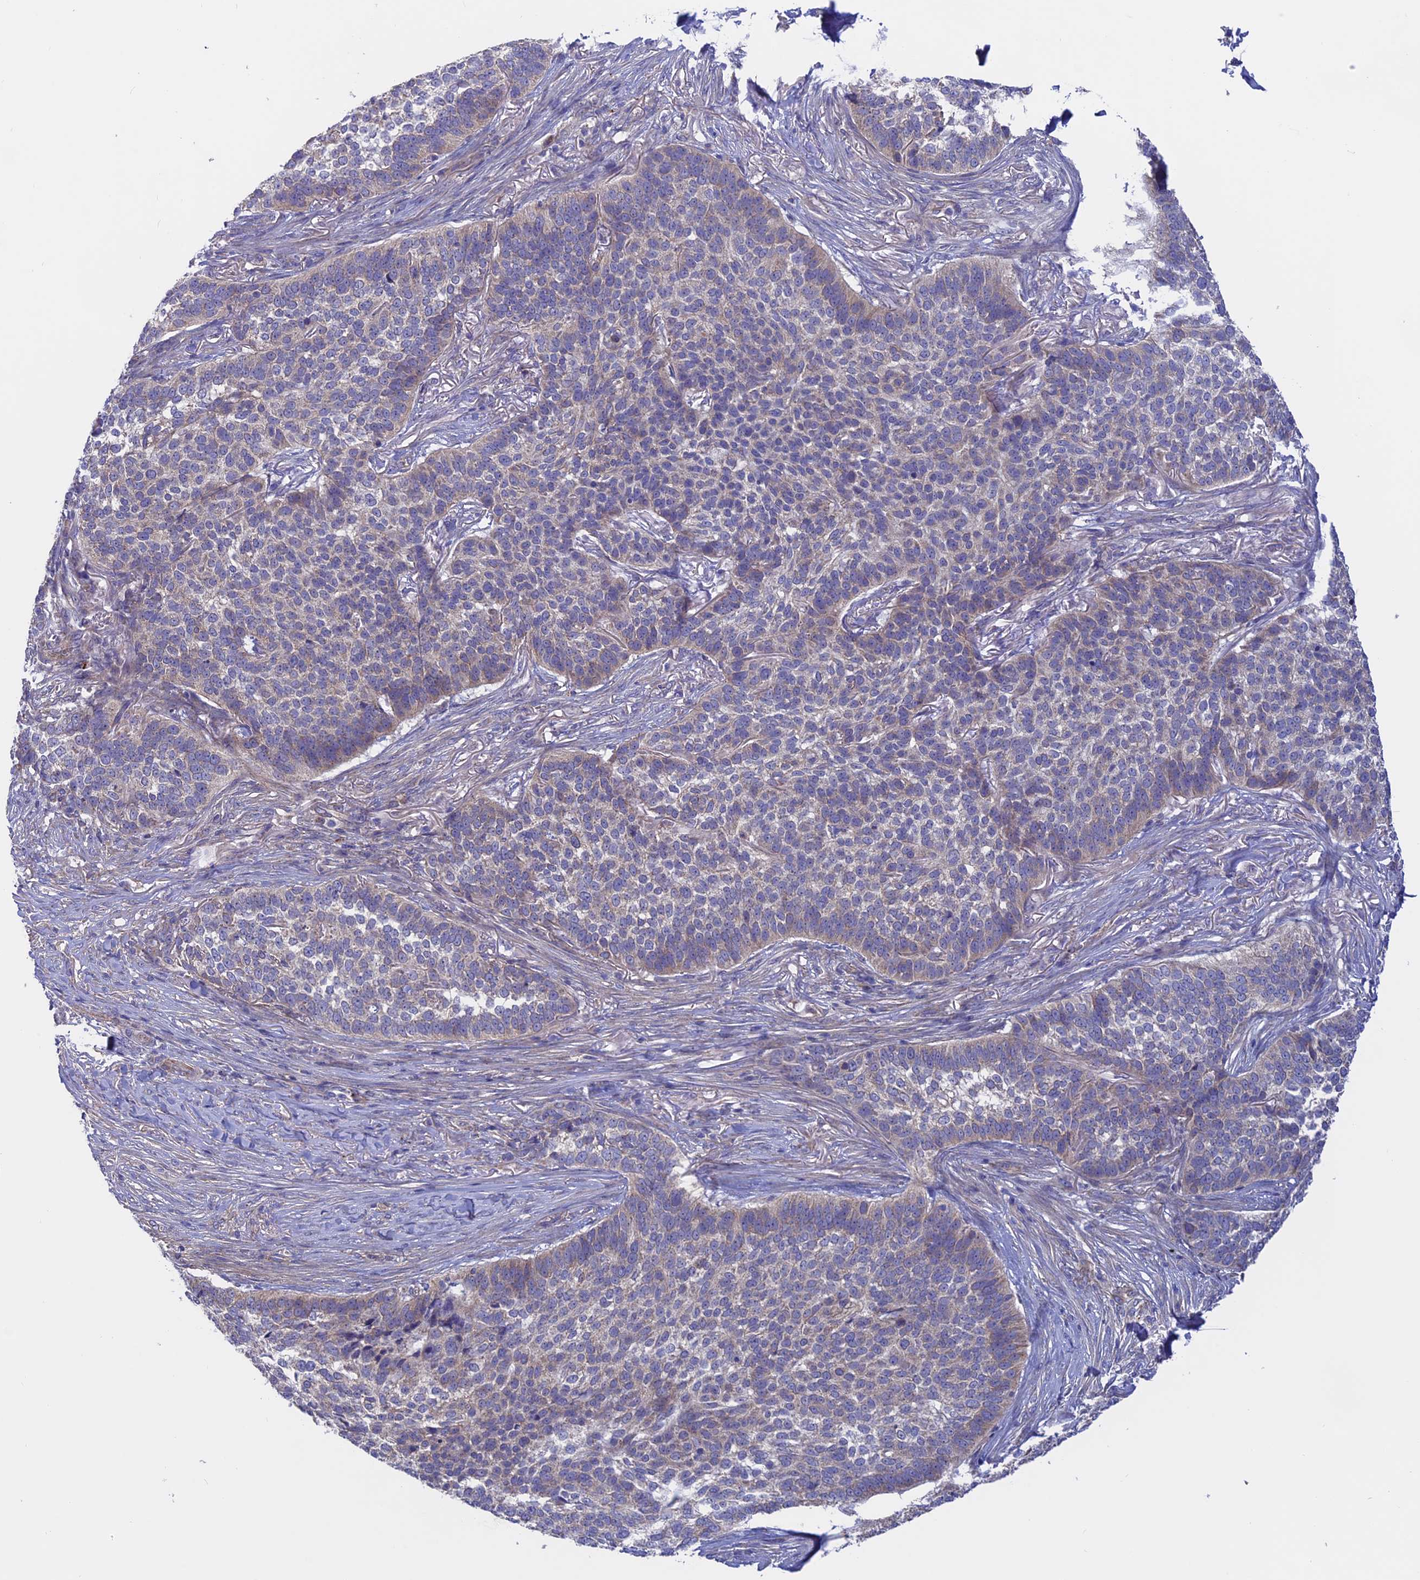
{"staining": {"intensity": "weak", "quantity": "<25%", "location": "cytoplasmic/membranous"}, "tissue": "skin cancer", "cell_type": "Tumor cells", "image_type": "cancer", "snomed": [{"axis": "morphology", "description": "Basal cell carcinoma"}, {"axis": "topography", "description": "Skin"}], "caption": "IHC image of neoplastic tissue: basal cell carcinoma (skin) stained with DAB displays no significant protein positivity in tumor cells.", "gene": "ETFDH", "patient": {"sex": "male", "age": 85}}